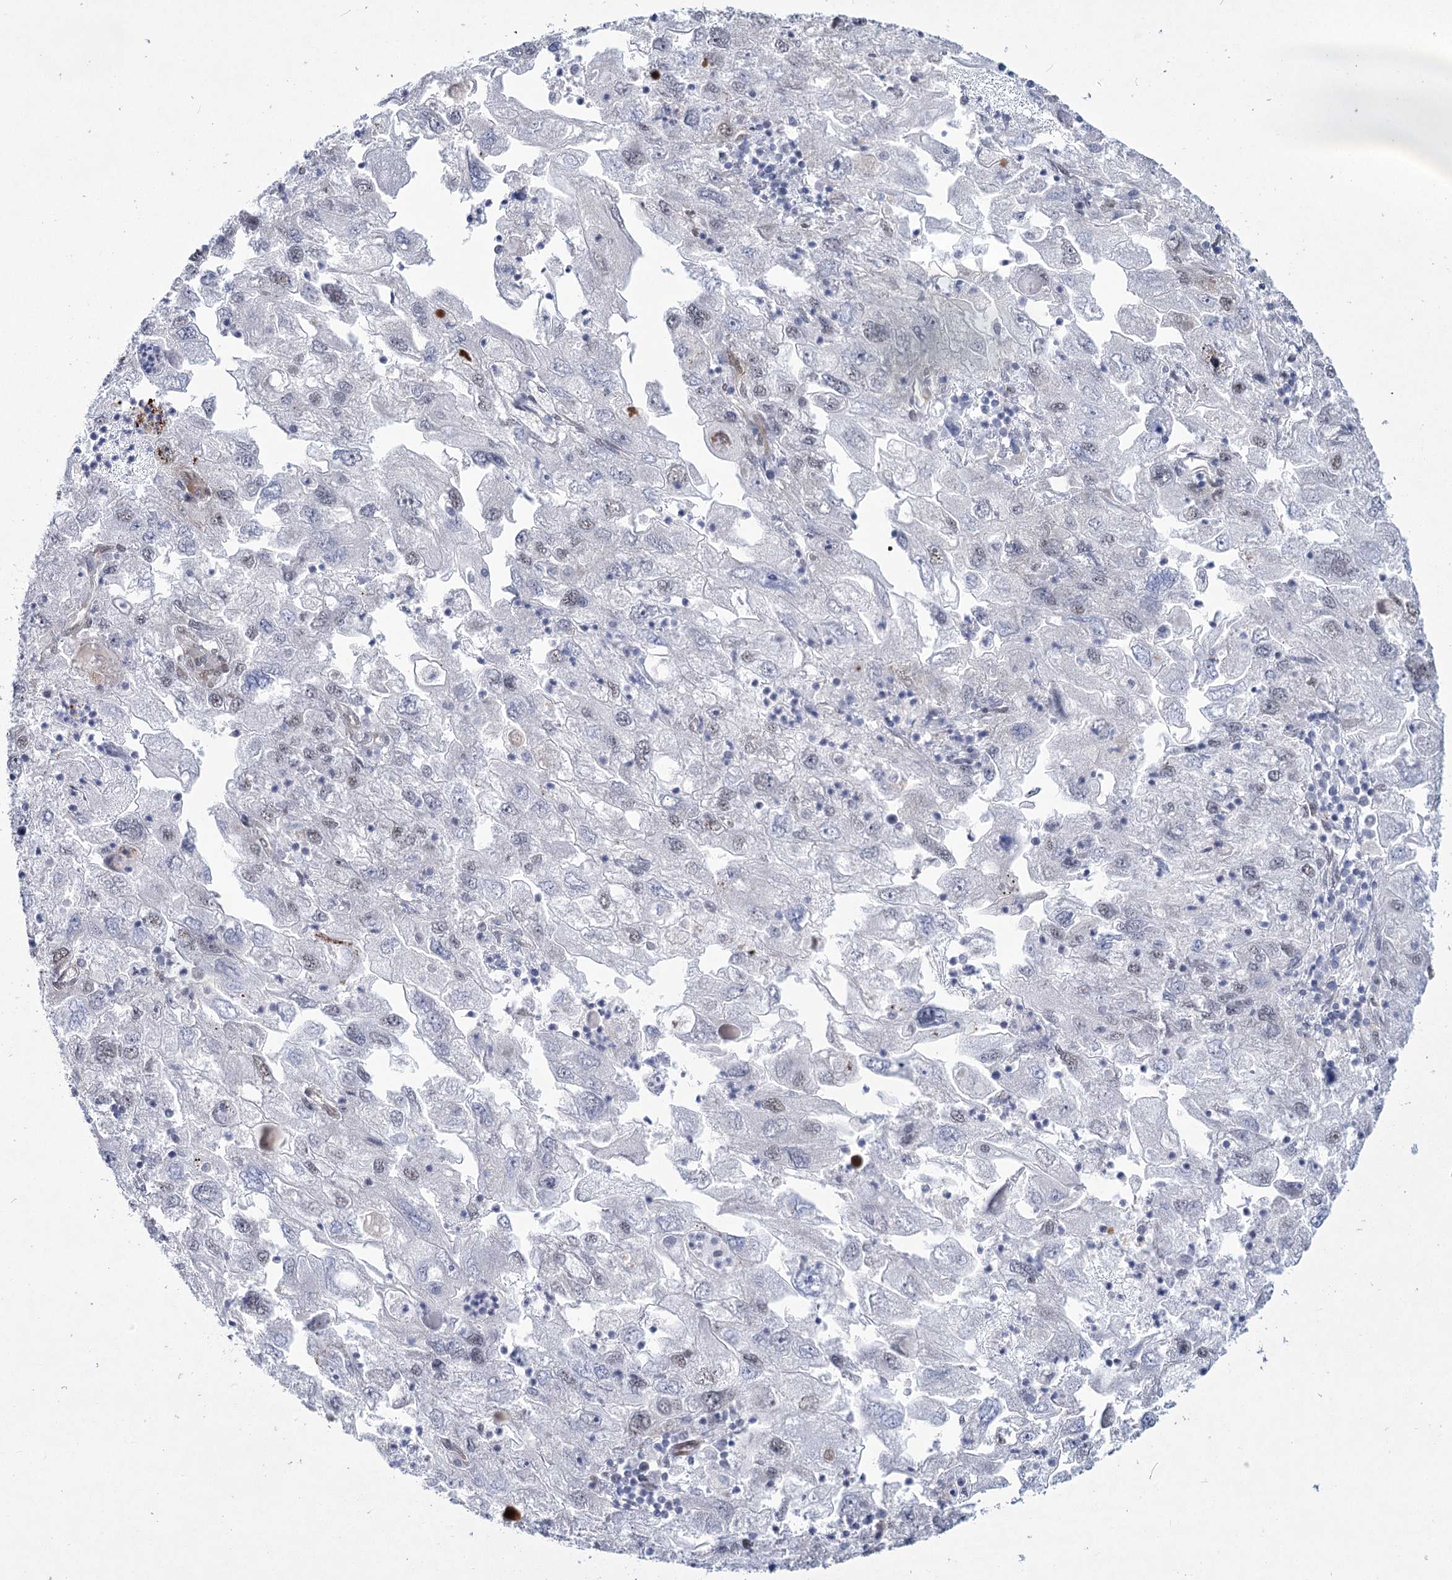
{"staining": {"intensity": "weak", "quantity": "<25%", "location": "nuclear"}, "tissue": "endometrial cancer", "cell_type": "Tumor cells", "image_type": "cancer", "snomed": [{"axis": "morphology", "description": "Adenocarcinoma, NOS"}, {"axis": "topography", "description": "Endometrium"}], "caption": "Tumor cells show no significant protein expression in adenocarcinoma (endometrial).", "gene": "YBX3", "patient": {"sex": "female", "age": 49}}